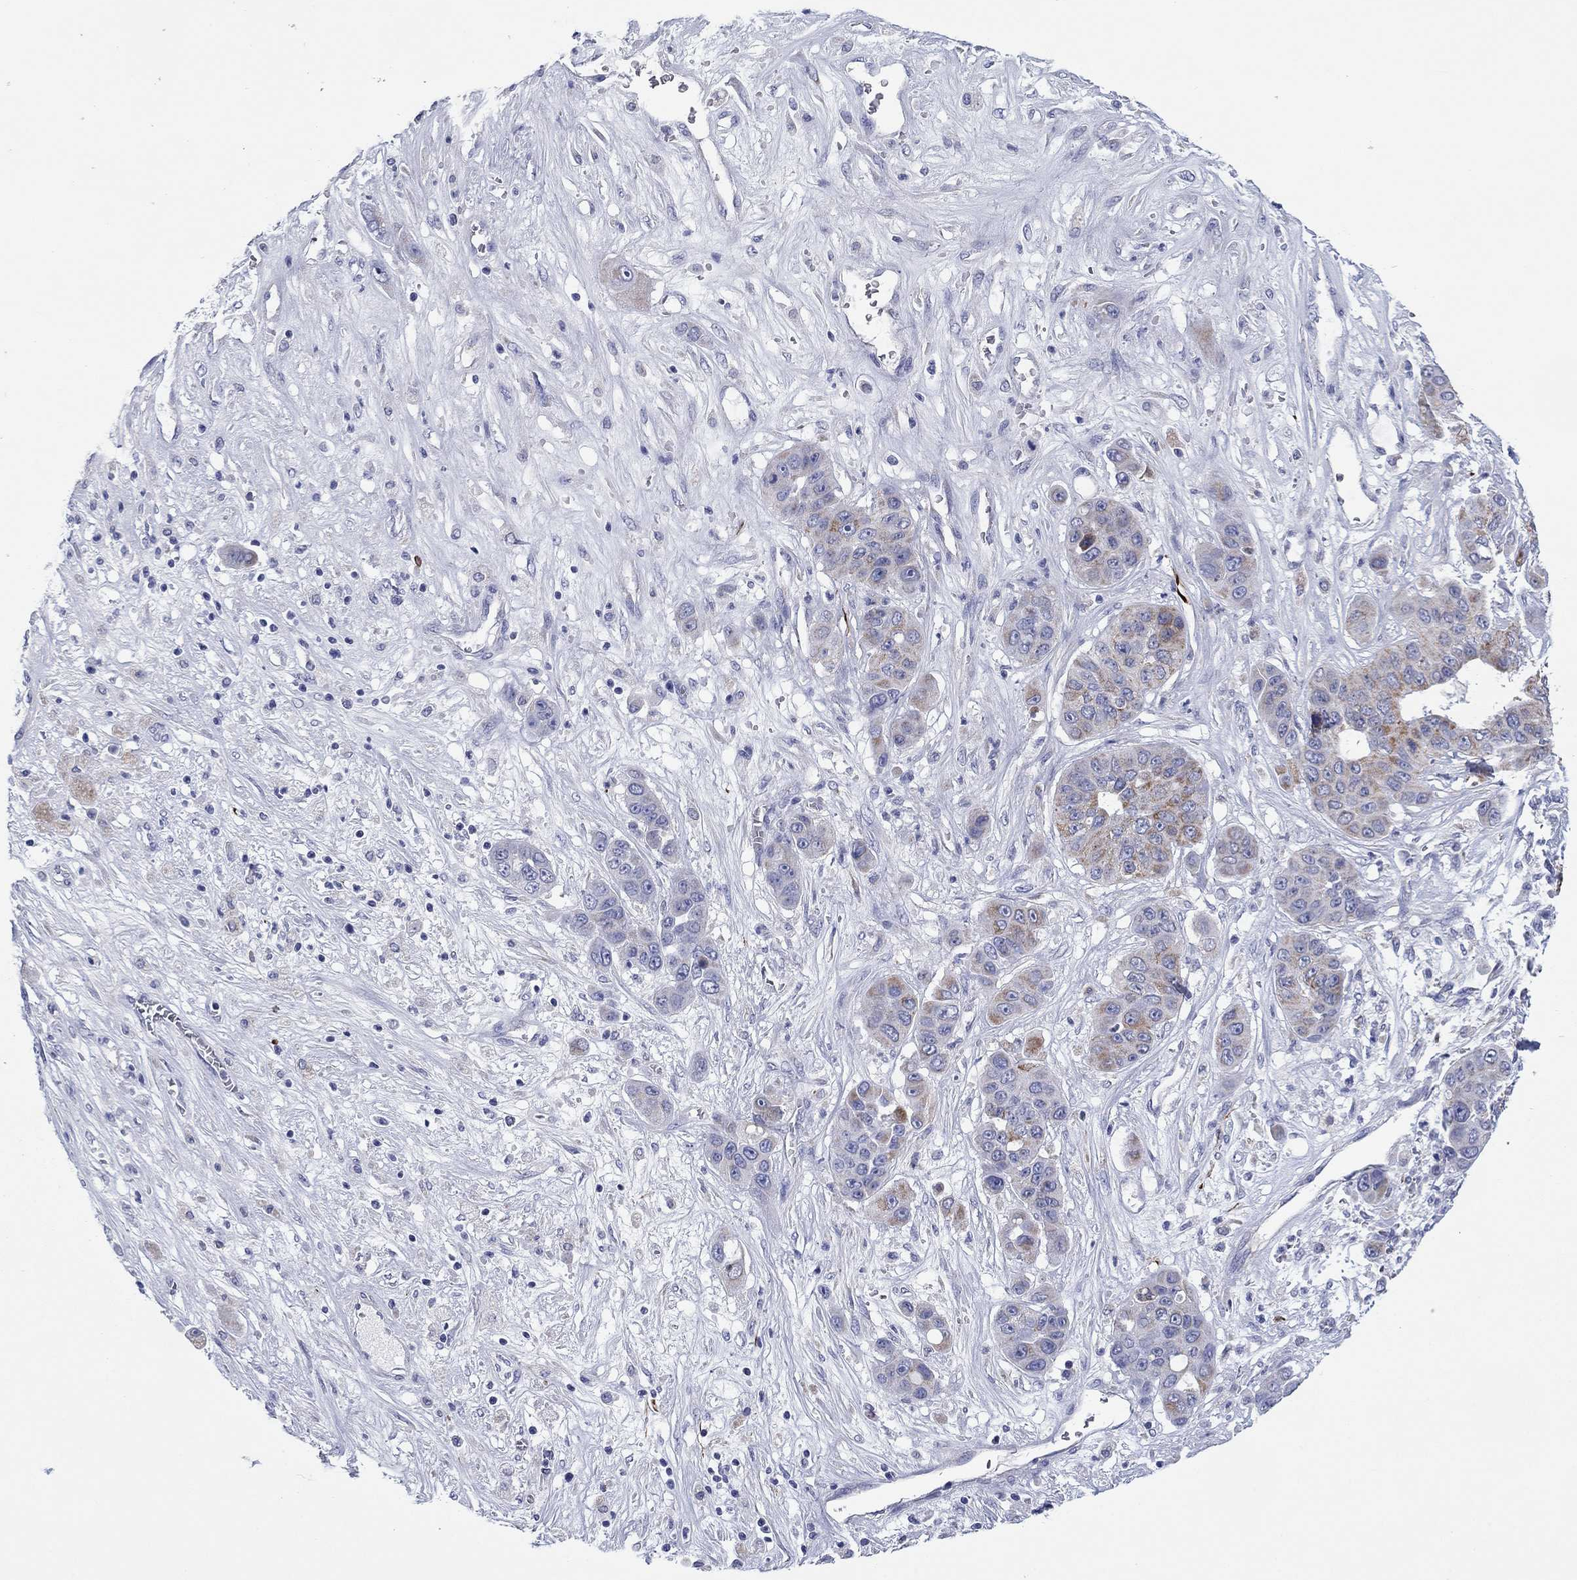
{"staining": {"intensity": "strong", "quantity": "<25%", "location": "cytoplasmic/membranous"}, "tissue": "liver cancer", "cell_type": "Tumor cells", "image_type": "cancer", "snomed": [{"axis": "morphology", "description": "Cholangiocarcinoma"}, {"axis": "topography", "description": "Liver"}], "caption": "There is medium levels of strong cytoplasmic/membranous positivity in tumor cells of liver cholangiocarcinoma, as demonstrated by immunohistochemical staining (brown color).", "gene": "MGST3", "patient": {"sex": "female", "age": 52}}